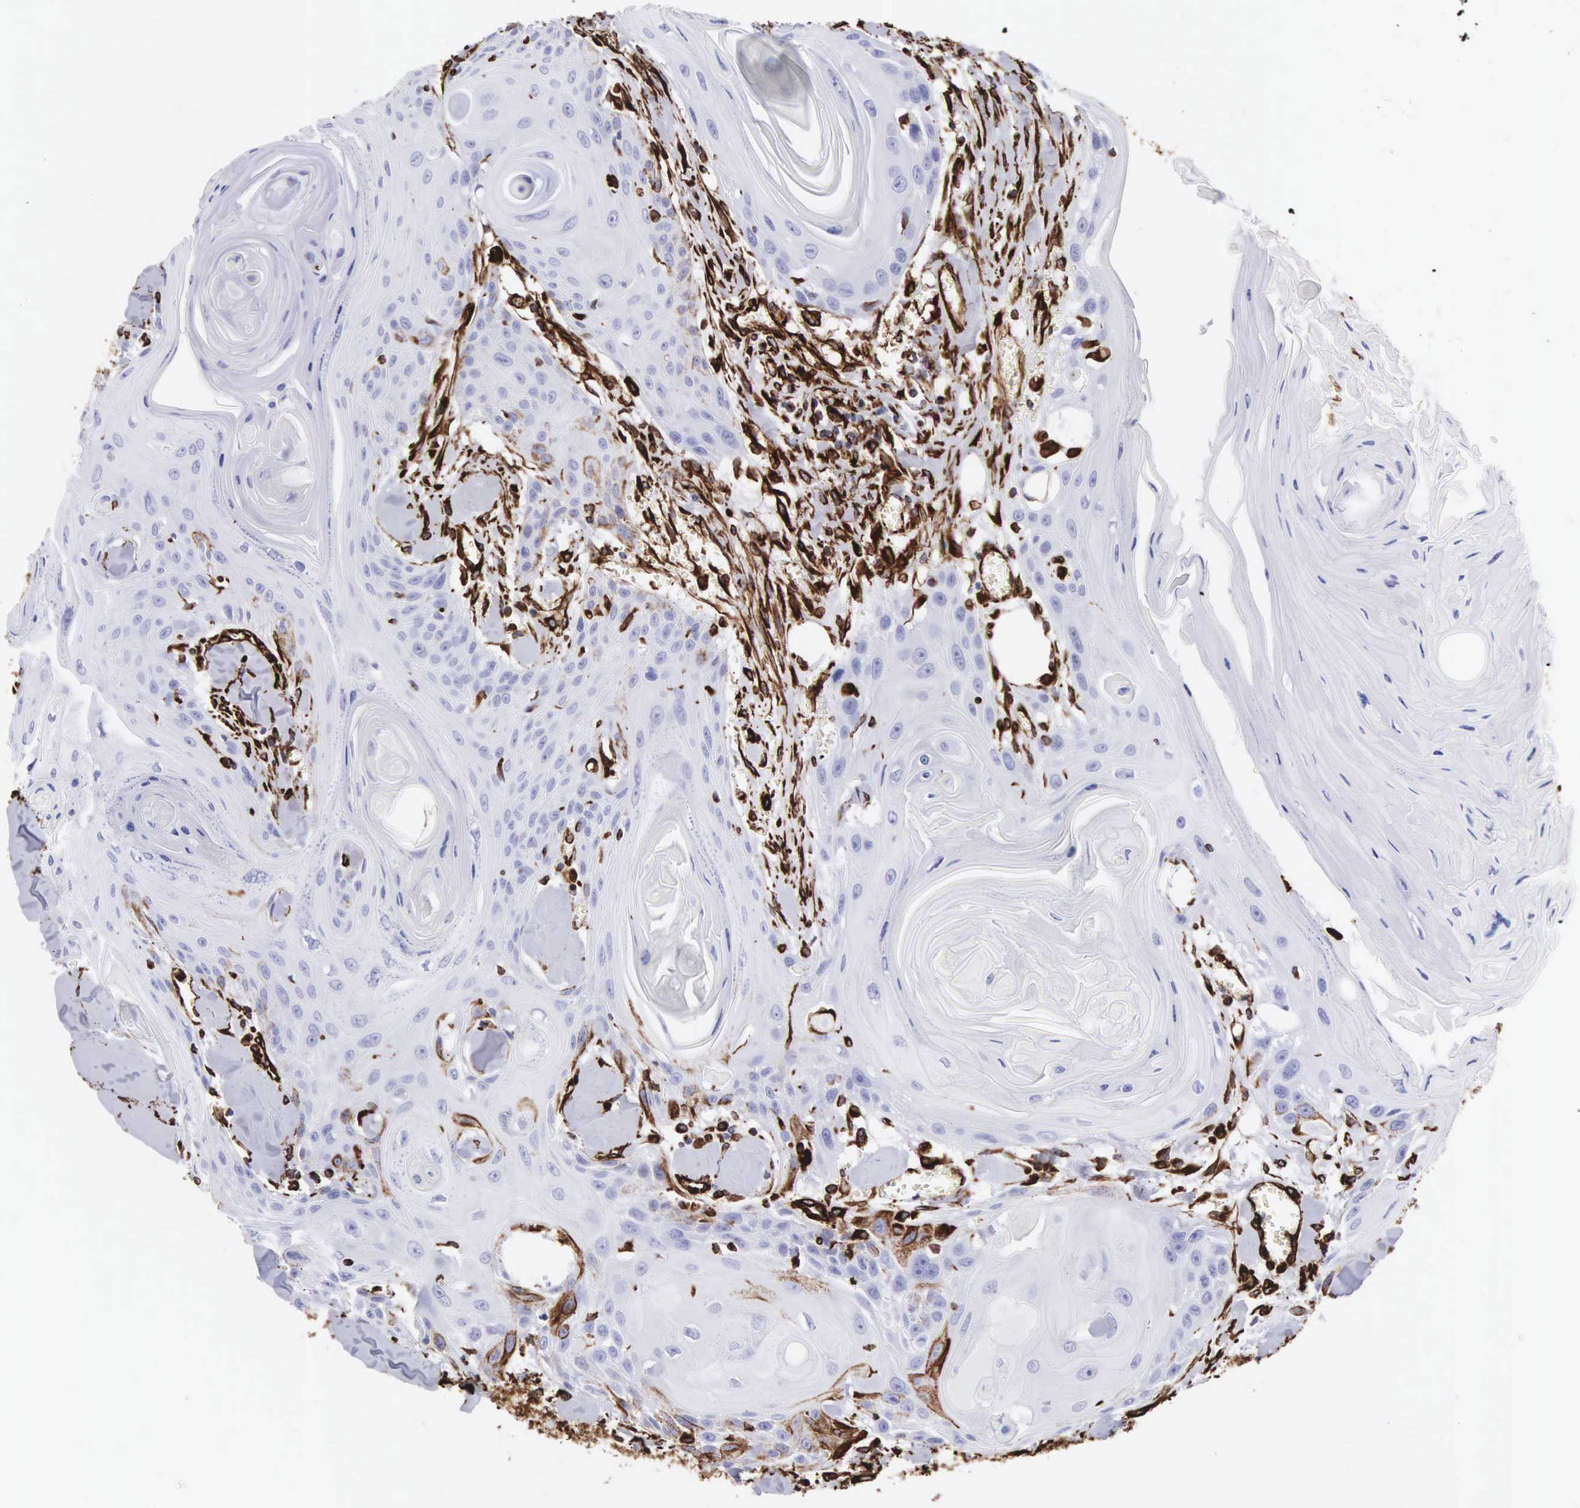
{"staining": {"intensity": "strong", "quantity": "<25%", "location": "cytoplasmic/membranous"}, "tissue": "head and neck cancer", "cell_type": "Tumor cells", "image_type": "cancer", "snomed": [{"axis": "morphology", "description": "Squamous cell carcinoma, NOS"}, {"axis": "morphology", "description": "Squamous cell carcinoma, metastatic, NOS"}, {"axis": "topography", "description": "Lymph node"}, {"axis": "topography", "description": "Salivary gland"}, {"axis": "topography", "description": "Head-Neck"}], "caption": "Tumor cells demonstrate strong cytoplasmic/membranous staining in about <25% of cells in head and neck cancer (metastatic squamous cell carcinoma).", "gene": "VIM", "patient": {"sex": "female", "age": 74}}